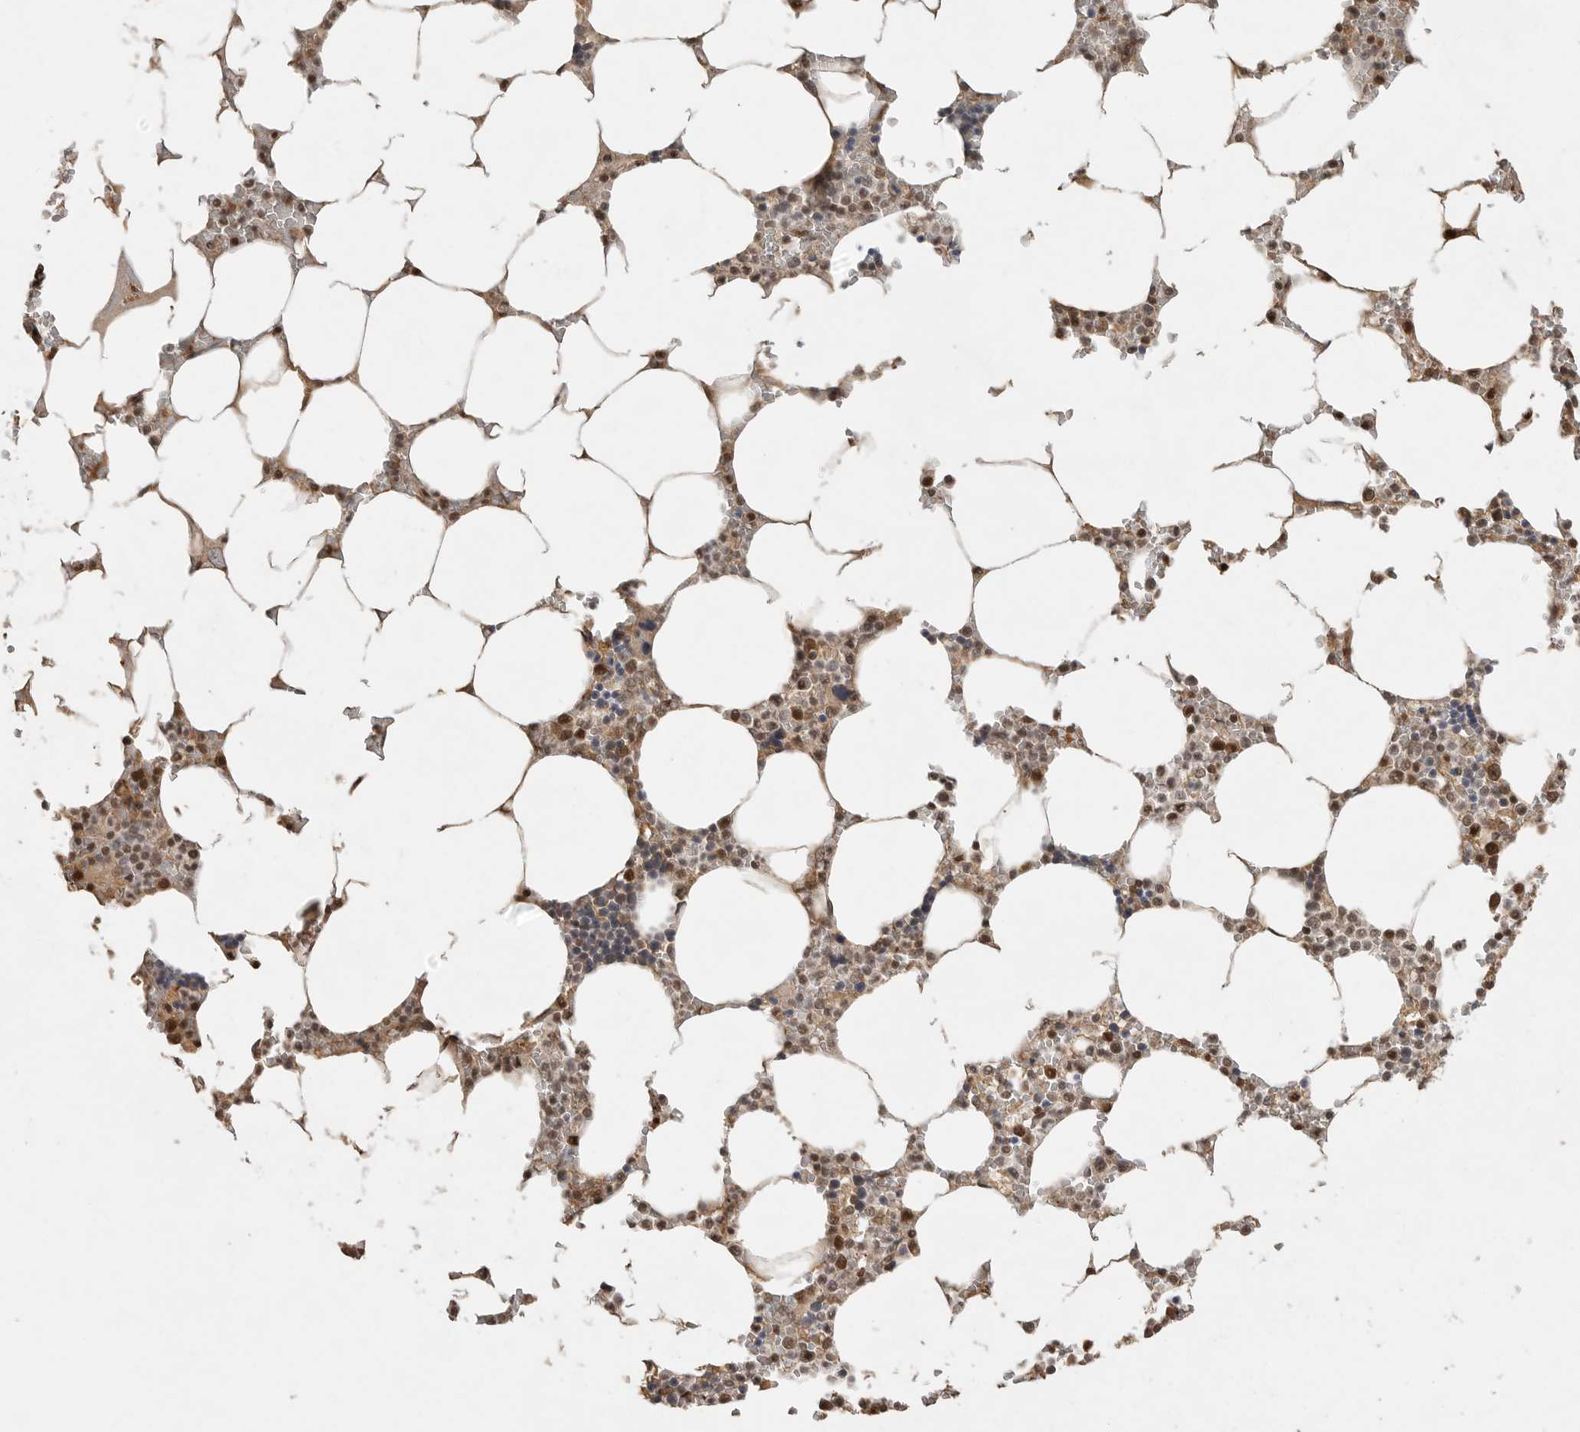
{"staining": {"intensity": "moderate", "quantity": ">75%", "location": "cytoplasmic/membranous,nuclear"}, "tissue": "bone marrow", "cell_type": "Hematopoietic cells", "image_type": "normal", "snomed": [{"axis": "morphology", "description": "Normal tissue, NOS"}, {"axis": "topography", "description": "Bone marrow"}], "caption": "Protein expression analysis of unremarkable bone marrow exhibits moderate cytoplasmic/membranous,nuclear positivity in approximately >75% of hematopoietic cells.", "gene": "DFFA", "patient": {"sex": "male", "age": 70}}